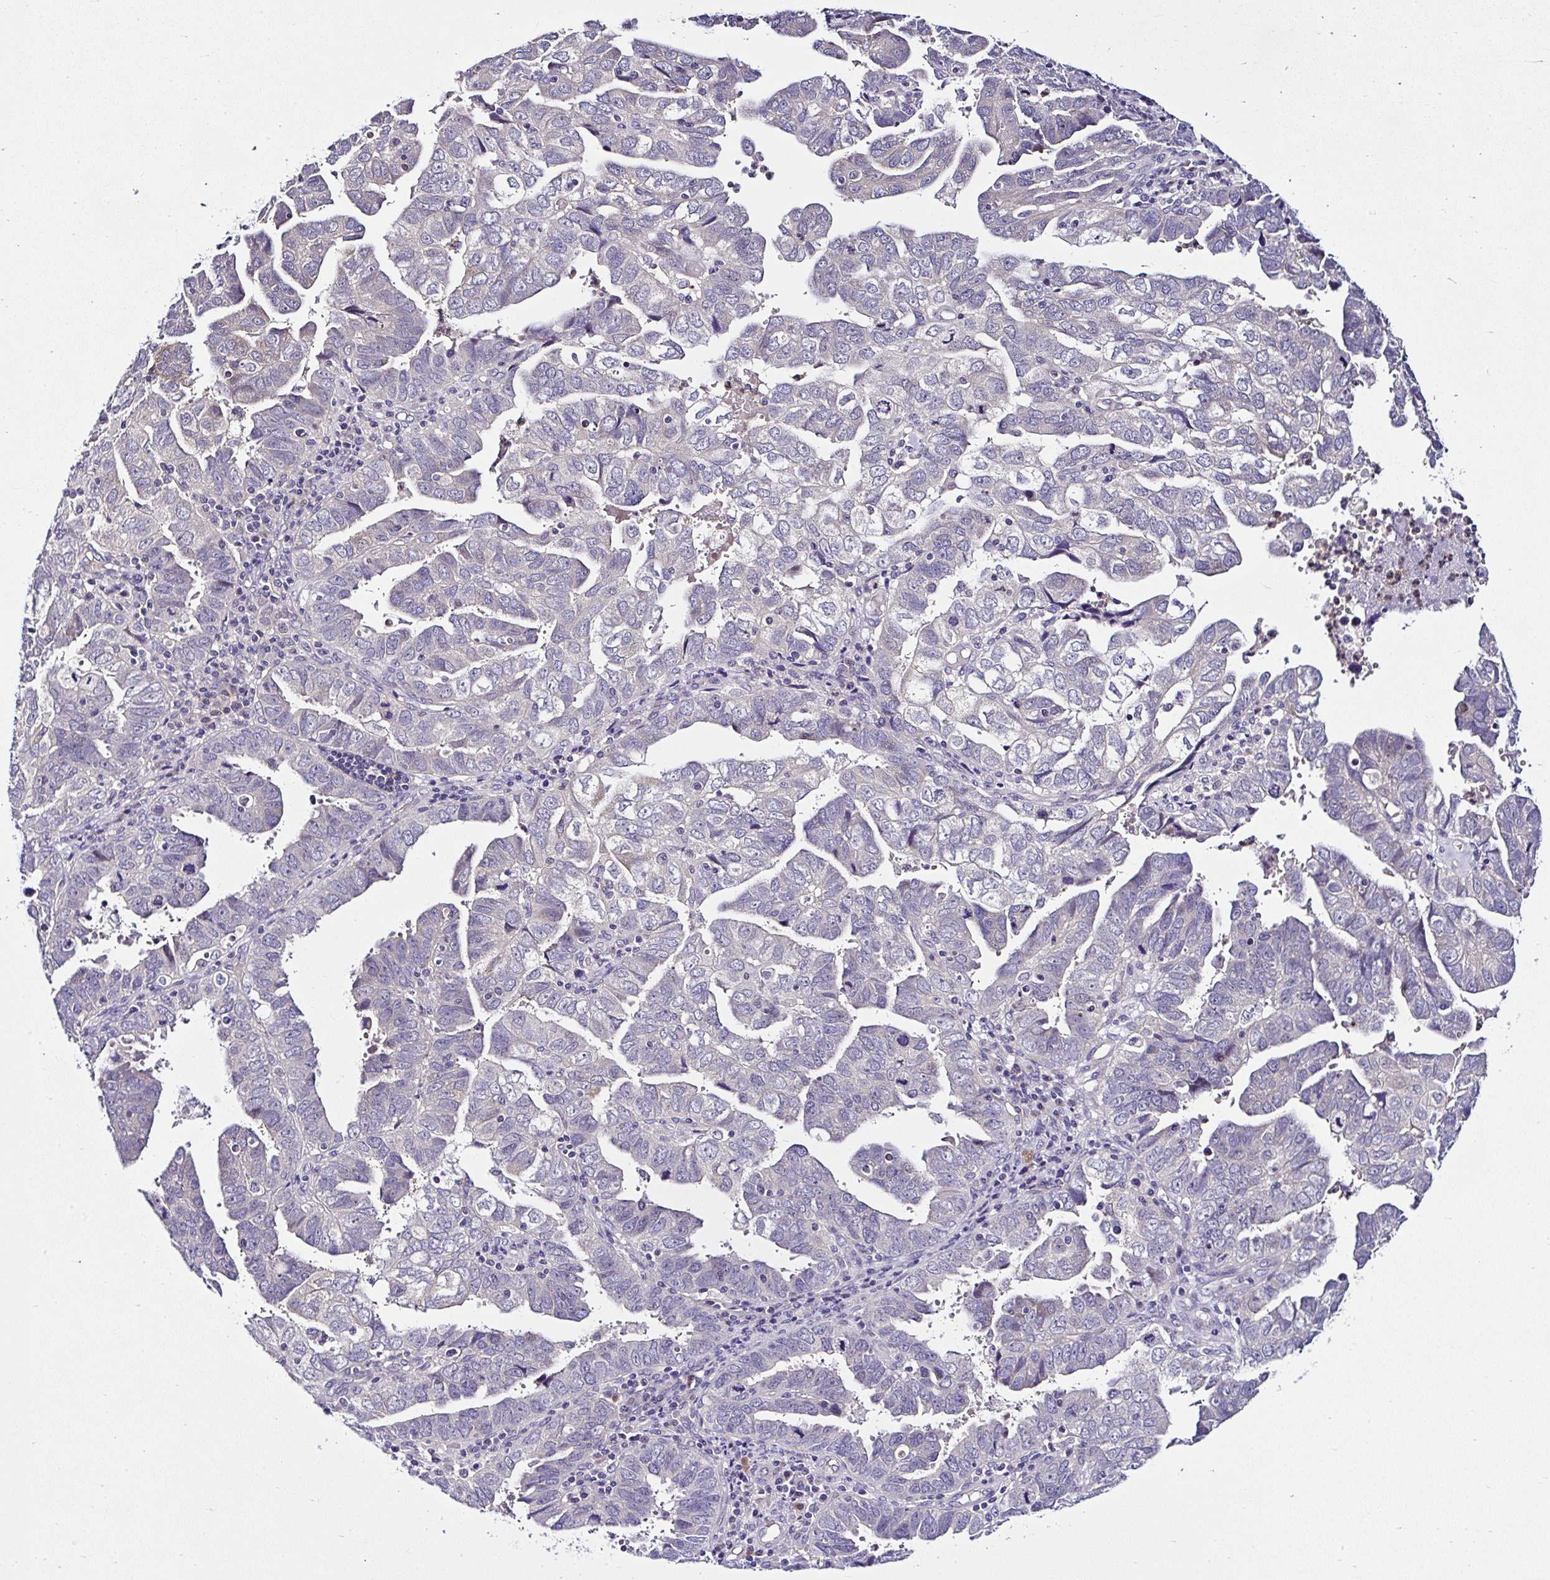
{"staining": {"intensity": "negative", "quantity": "none", "location": "none"}, "tissue": "endometrial cancer", "cell_type": "Tumor cells", "image_type": "cancer", "snomed": [{"axis": "morphology", "description": "Adenocarcinoma, NOS"}, {"axis": "topography", "description": "Uterus"}], "caption": "High magnification brightfield microscopy of endometrial cancer (adenocarcinoma) stained with DAB (brown) and counterstained with hematoxylin (blue): tumor cells show no significant staining.", "gene": "DEPDC5", "patient": {"sex": "female", "age": 62}}